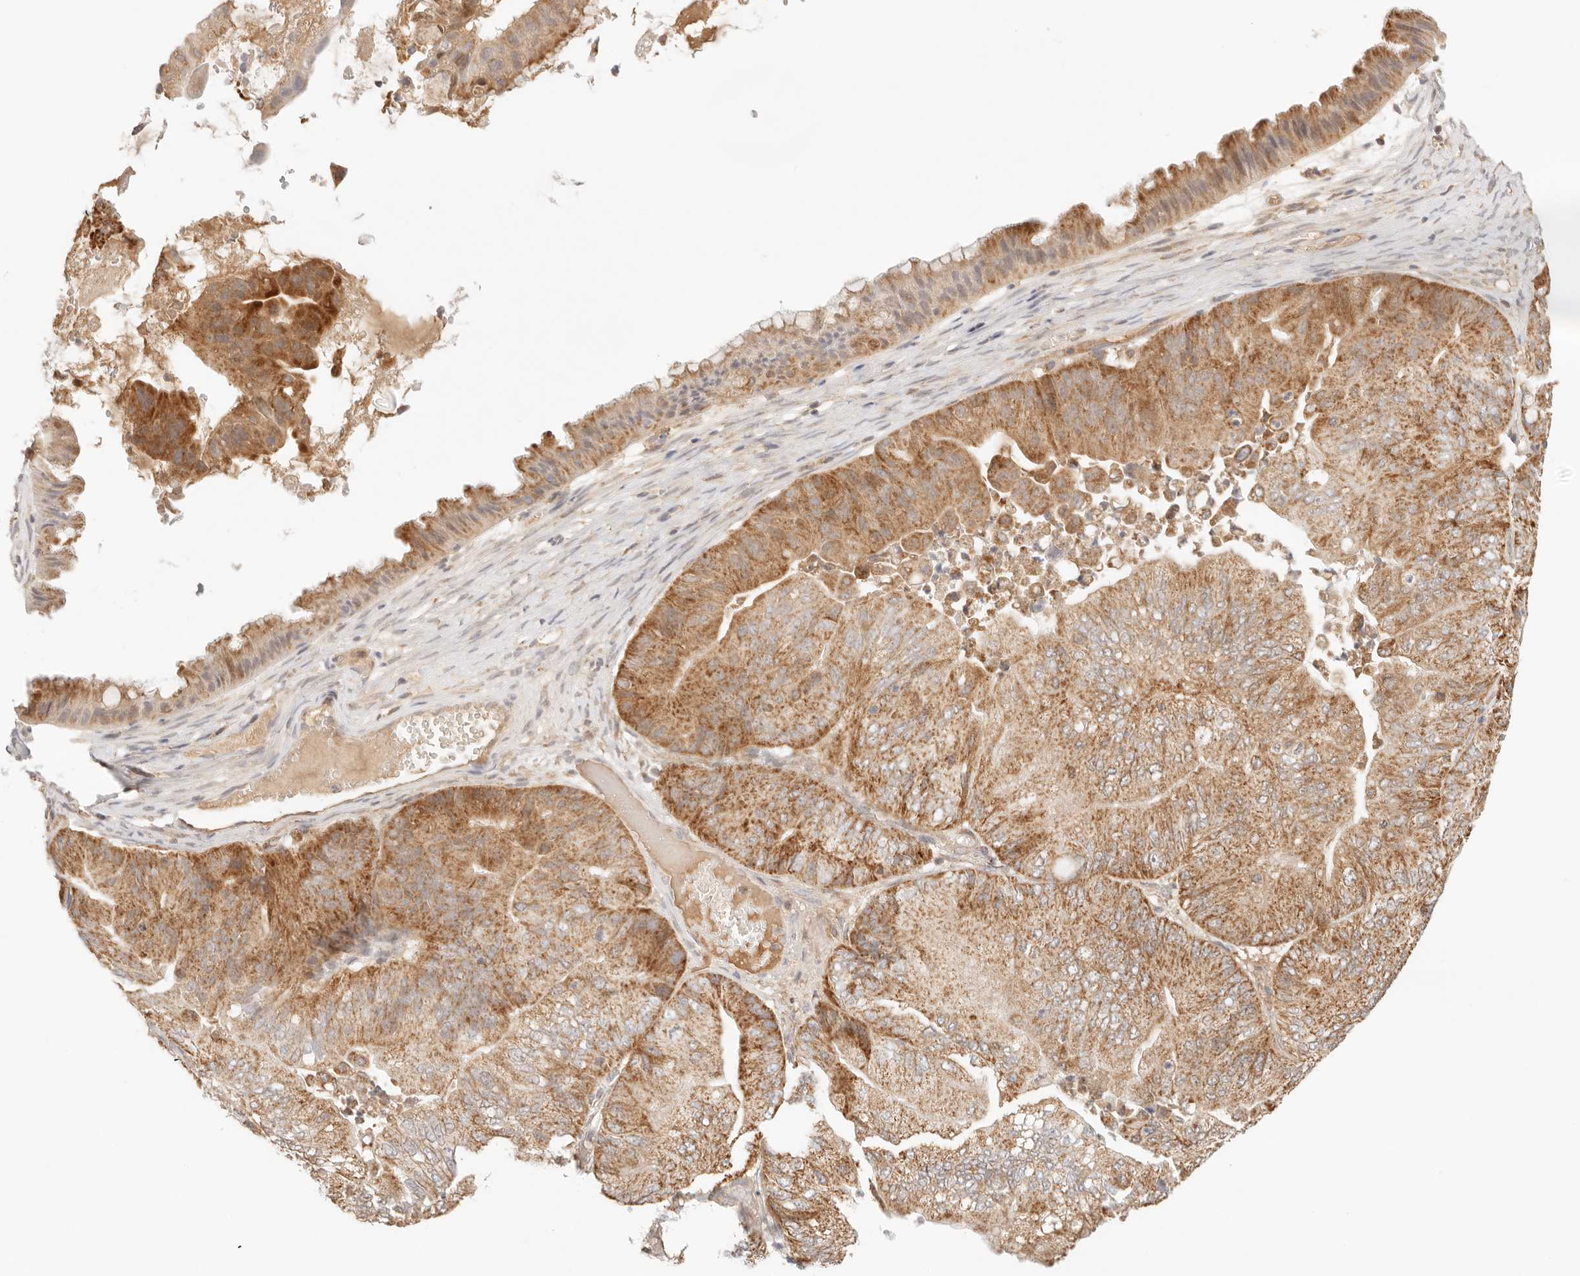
{"staining": {"intensity": "moderate", "quantity": ">75%", "location": "cytoplasmic/membranous"}, "tissue": "ovarian cancer", "cell_type": "Tumor cells", "image_type": "cancer", "snomed": [{"axis": "morphology", "description": "Cystadenocarcinoma, mucinous, NOS"}, {"axis": "topography", "description": "Ovary"}], "caption": "DAB (3,3'-diaminobenzidine) immunohistochemical staining of ovarian mucinous cystadenocarcinoma reveals moderate cytoplasmic/membranous protein positivity in about >75% of tumor cells.", "gene": "COA6", "patient": {"sex": "female", "age": 61}}